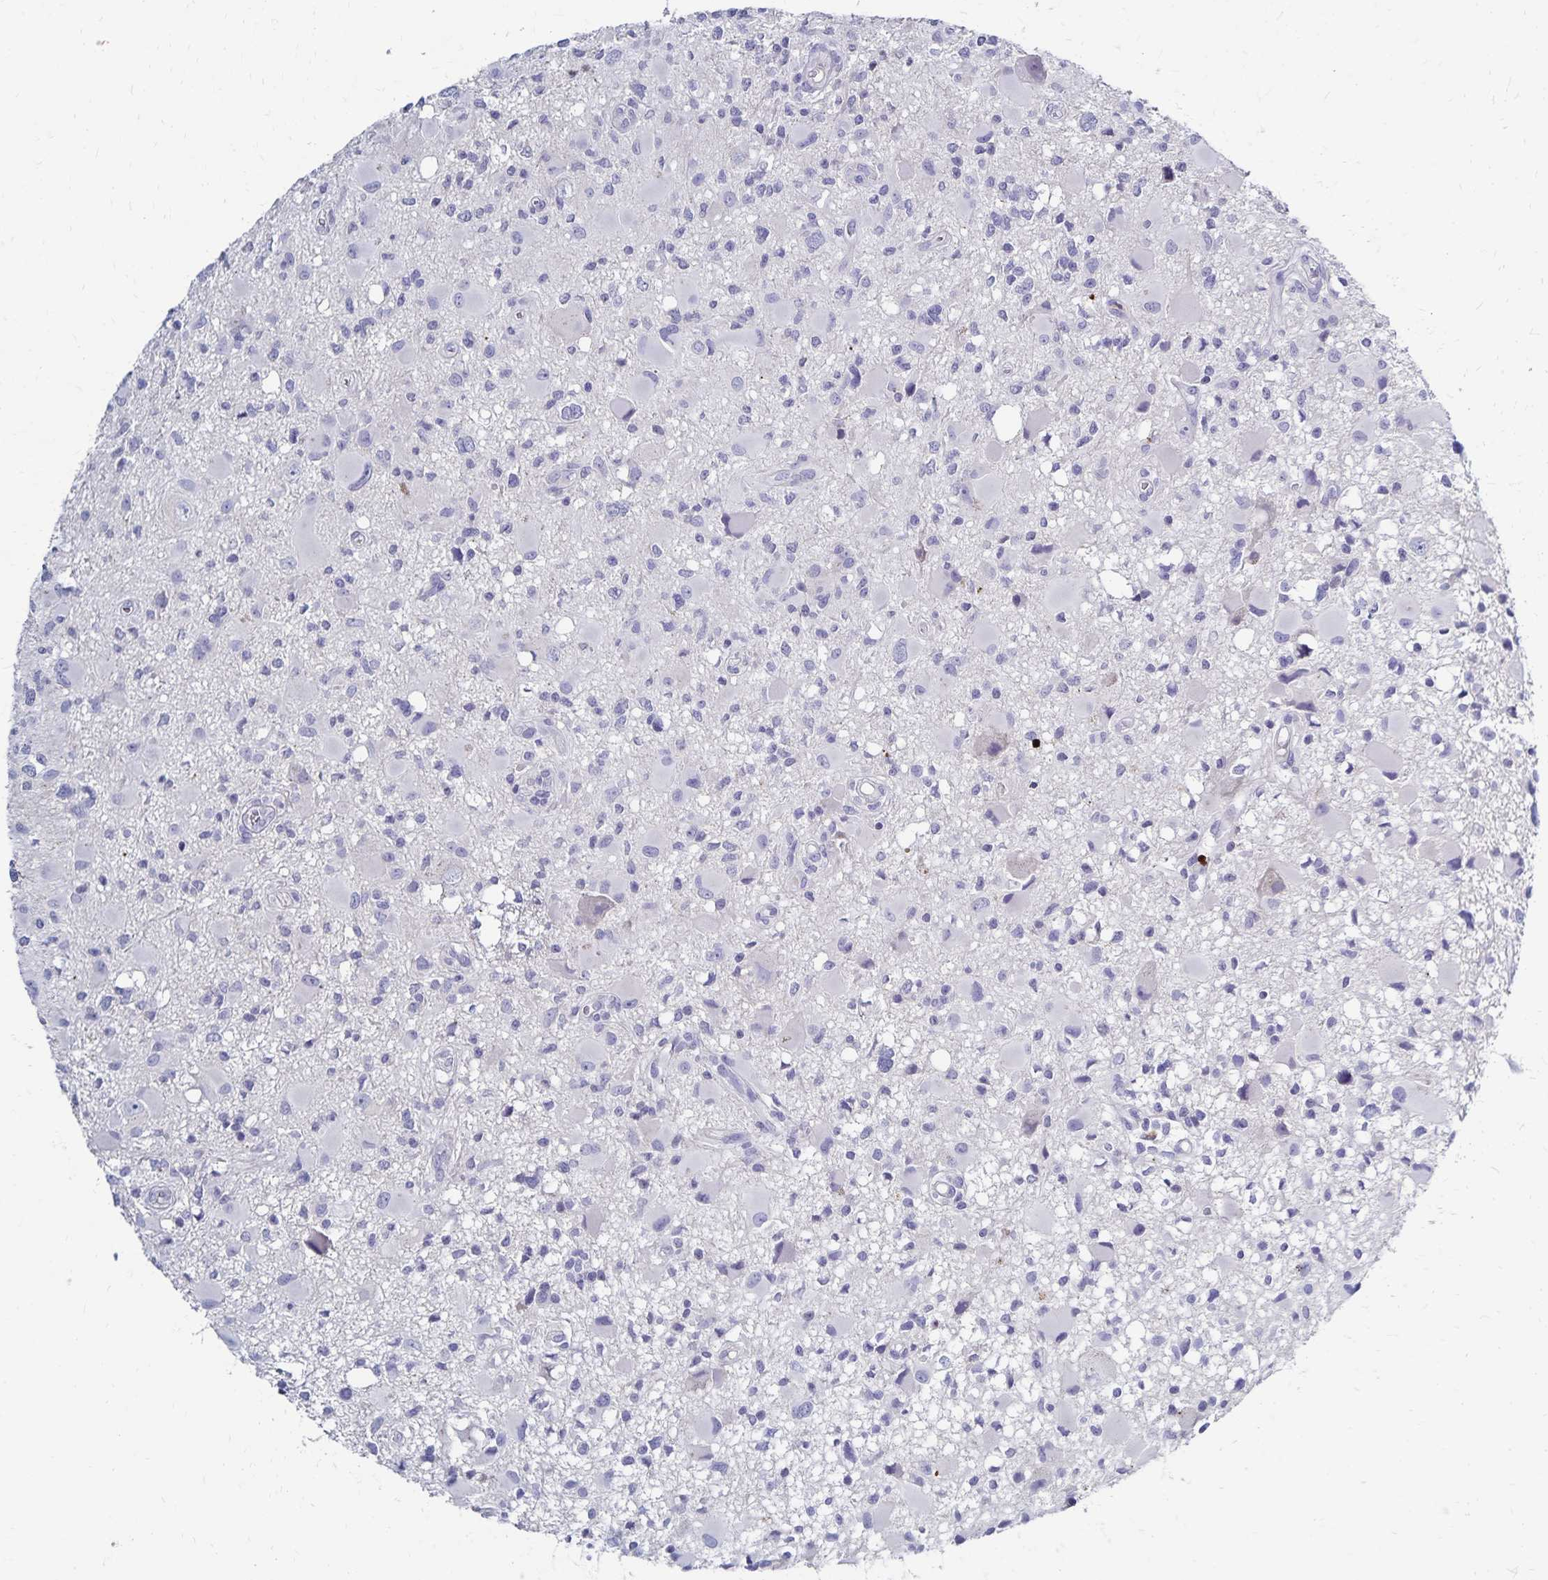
{"staining": {"intensity": "negative", "quantity": "none", "location": "none"}, "tissue": "glioma", "cell_type": "Tumor cells", "image_type": "cancer", "snomed": [{"axis": "morphology", "description": "Glioma, malignant, High grade"}, {"axis": "topography", "description": "Brain"}], "caption": "DAB (3,3'-diaminobenzidine) immunohistochemical staining of human malignant high-grade glioma shows no significant expression in tumor cells.", "gene": "PAX5", "patient": {"sex": "male", "age": 54}}